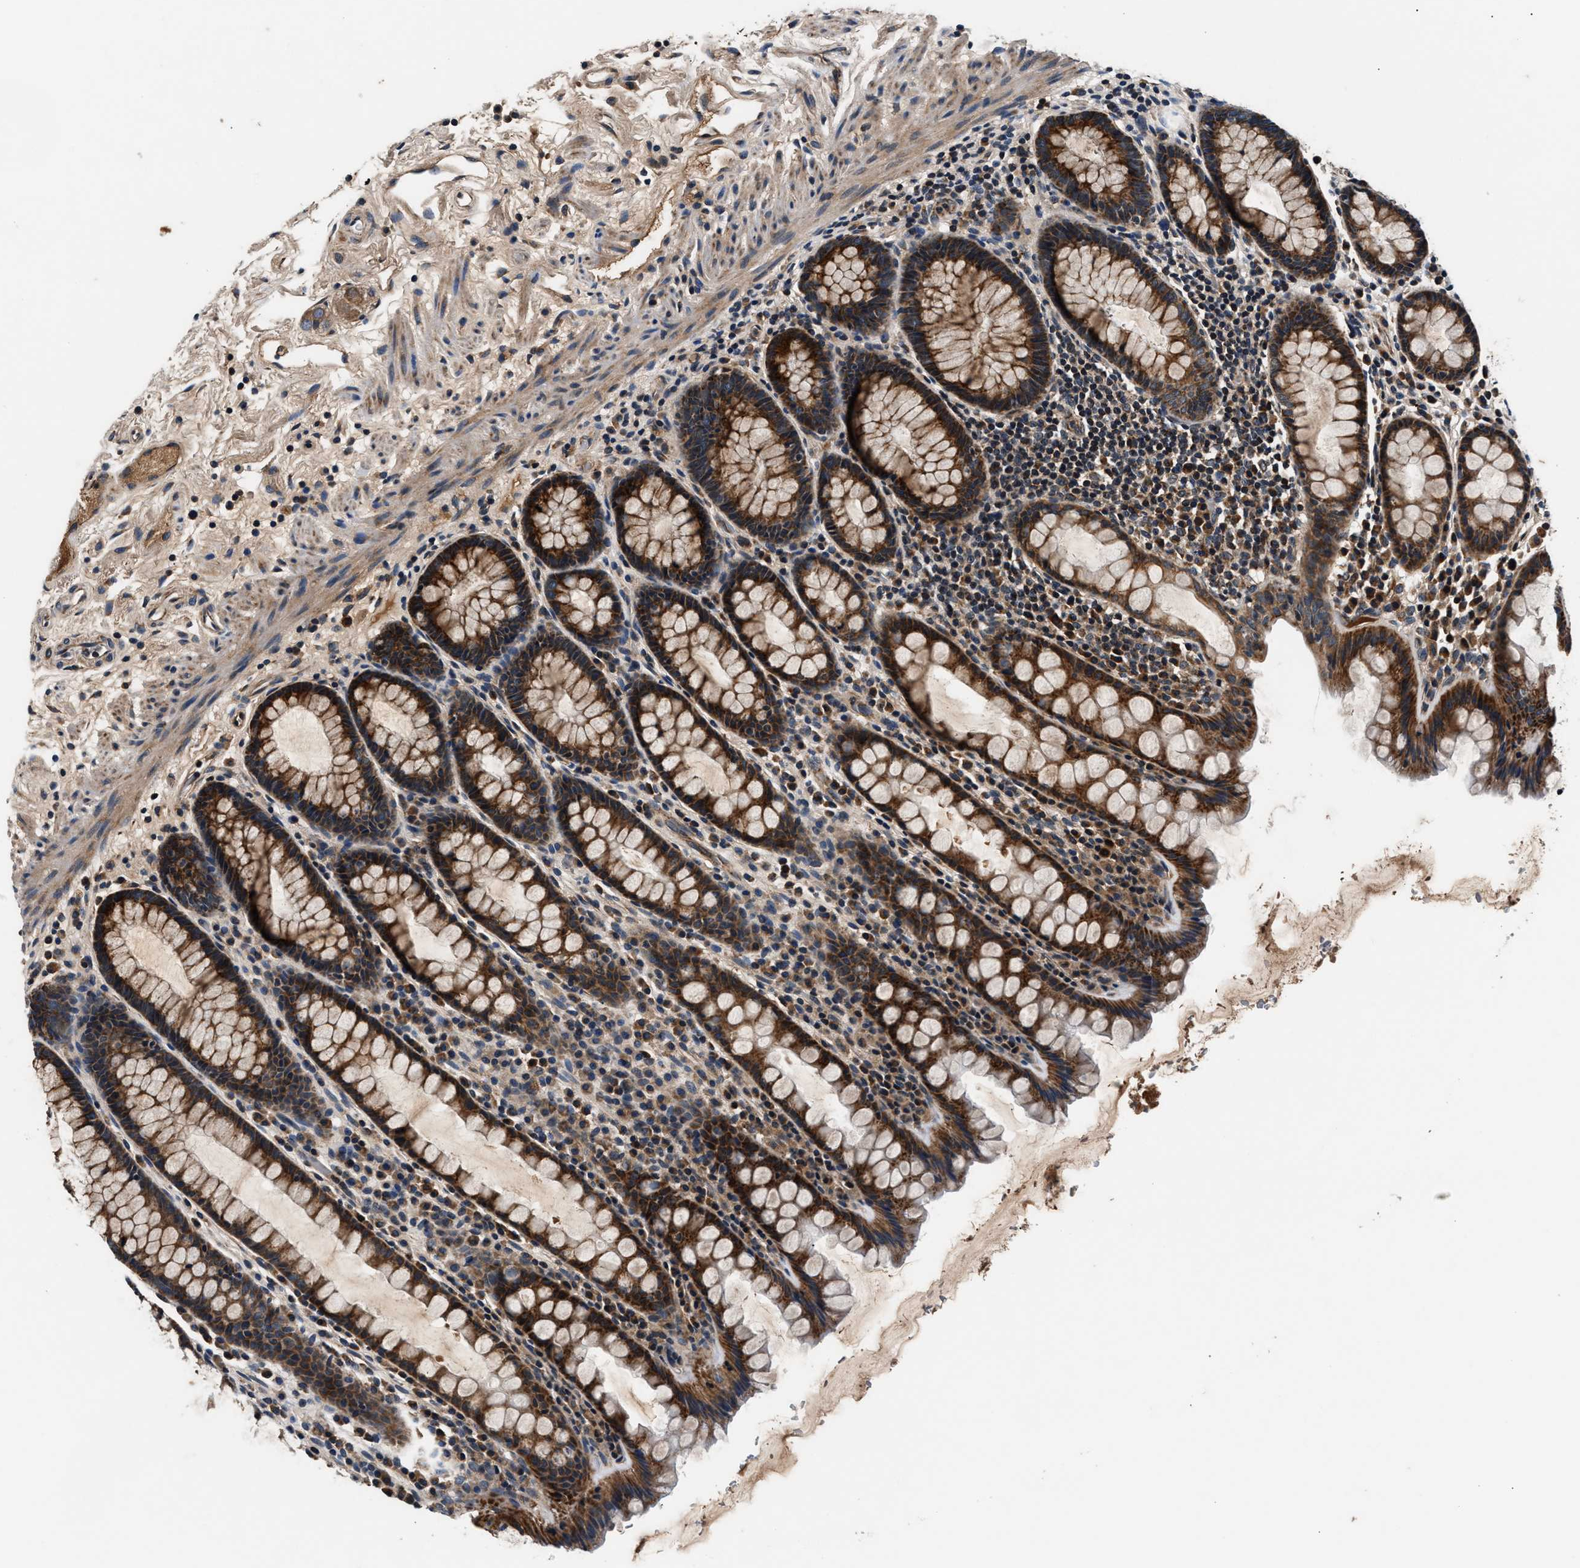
{"staining": {"intensity": "strong", "quantity": ">75%", "location": "cytoplasmic/membranous"}, "tissue": "rectum", "cell_type": "Glandular cells", "image_type": "normal", "snomed": [{"axis": "morphology", "description": "Normal tissue, NOS"}, {"axis": "topography", "description": "Rectum"}], "caption": "Glandular cells exhibit strong cytoplasmic/membranous expression in about >75% of cells in unremarkable rectum.", "gene": "IMMT", "patient": {"sex": "male", "age": 92}}